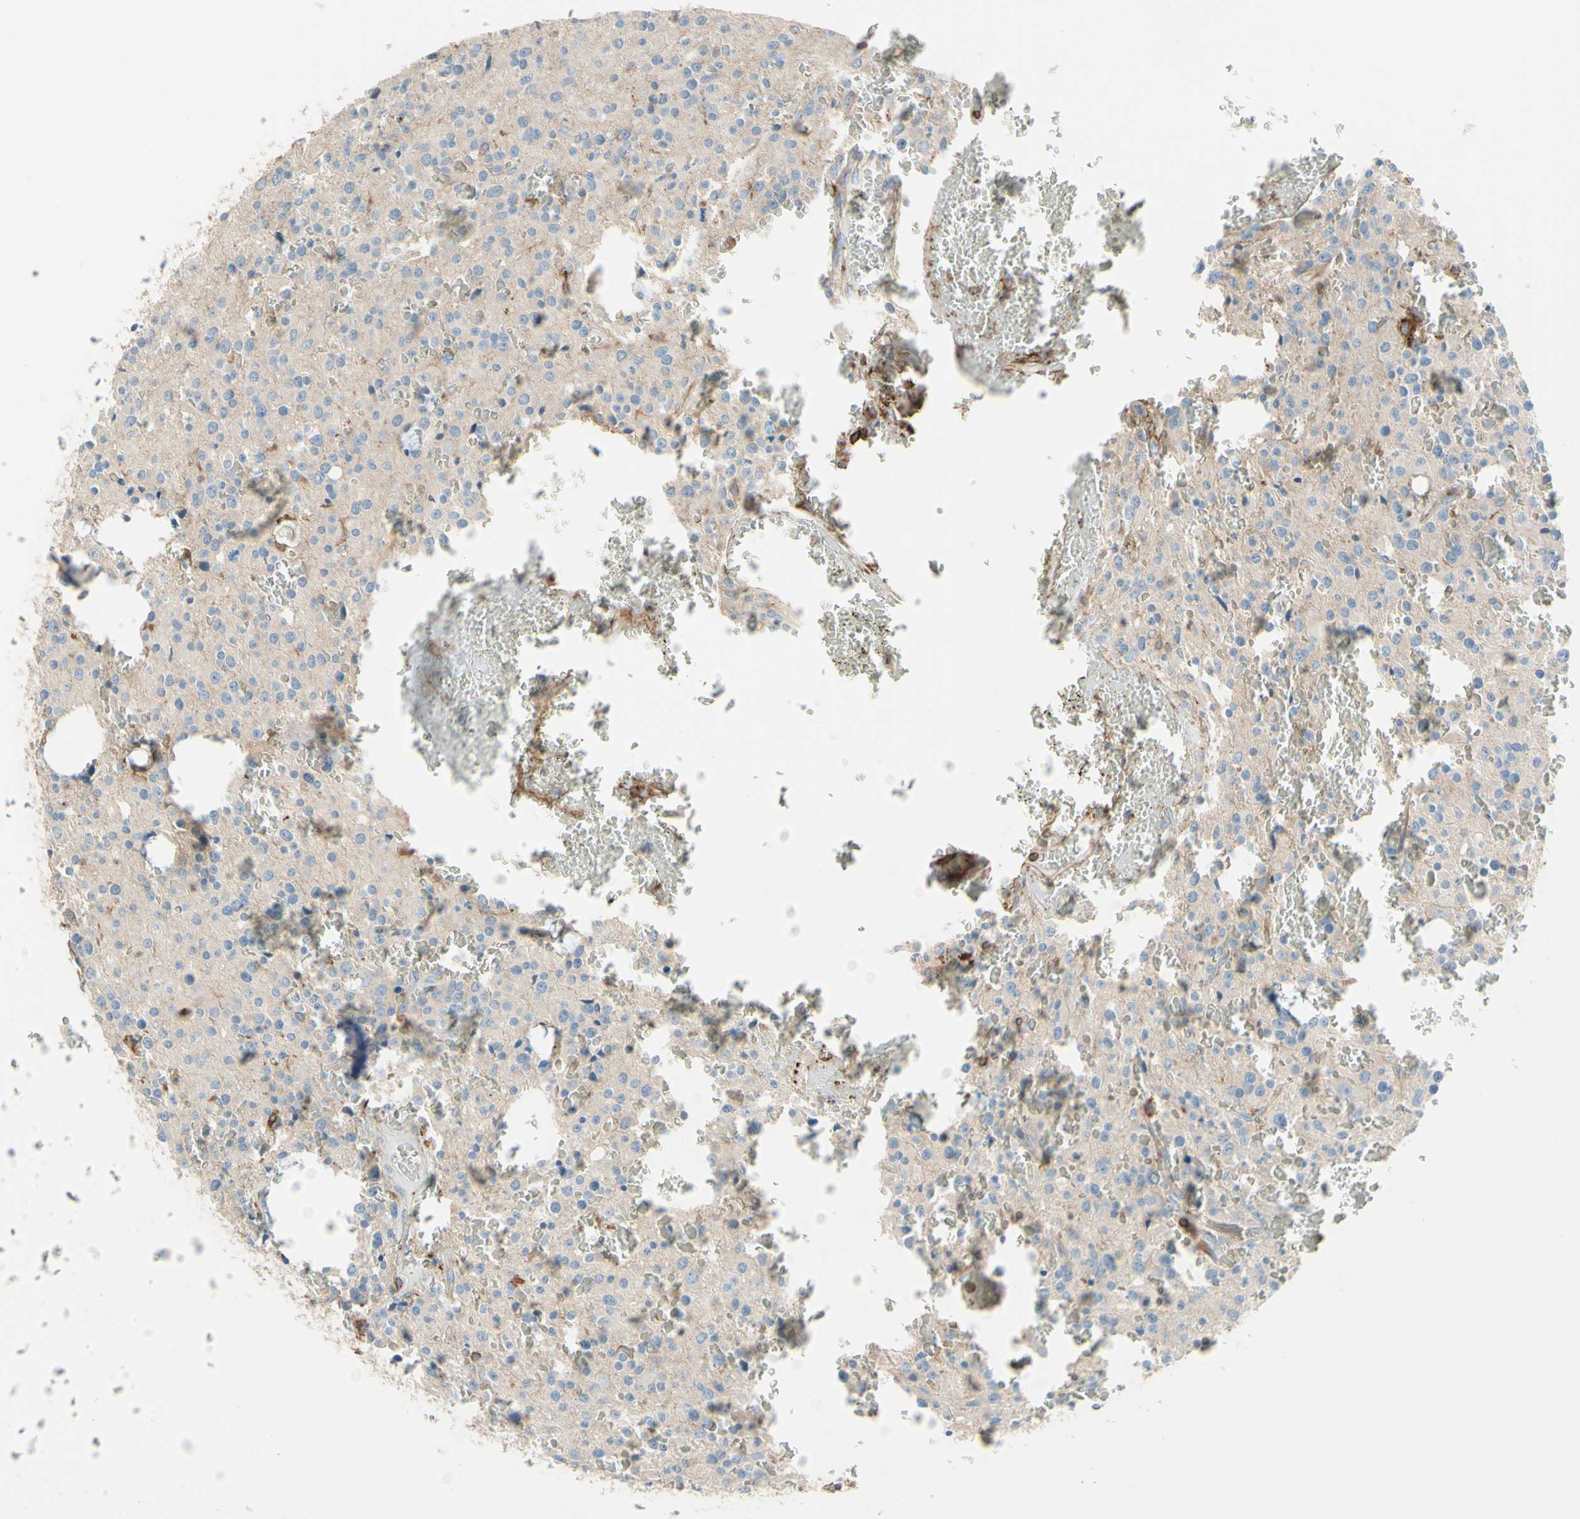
{"staining": {"intensity": "negative", "quantity": "none", "location": "none"}, "tissue": "glioma", "cell_type": "Tumor cells", "image_type": "cancer", "snomed": [{"axis": "morphology", "description": "Glioma, malignant, Low grade"}, {"axis": "topography", "description": "Brain"}], "caption": "Tumor cells show no significant staining in malignant low-grade glioma.", "gene": "SEMA4C", "patient": {"sex": "male", "age": 58}}